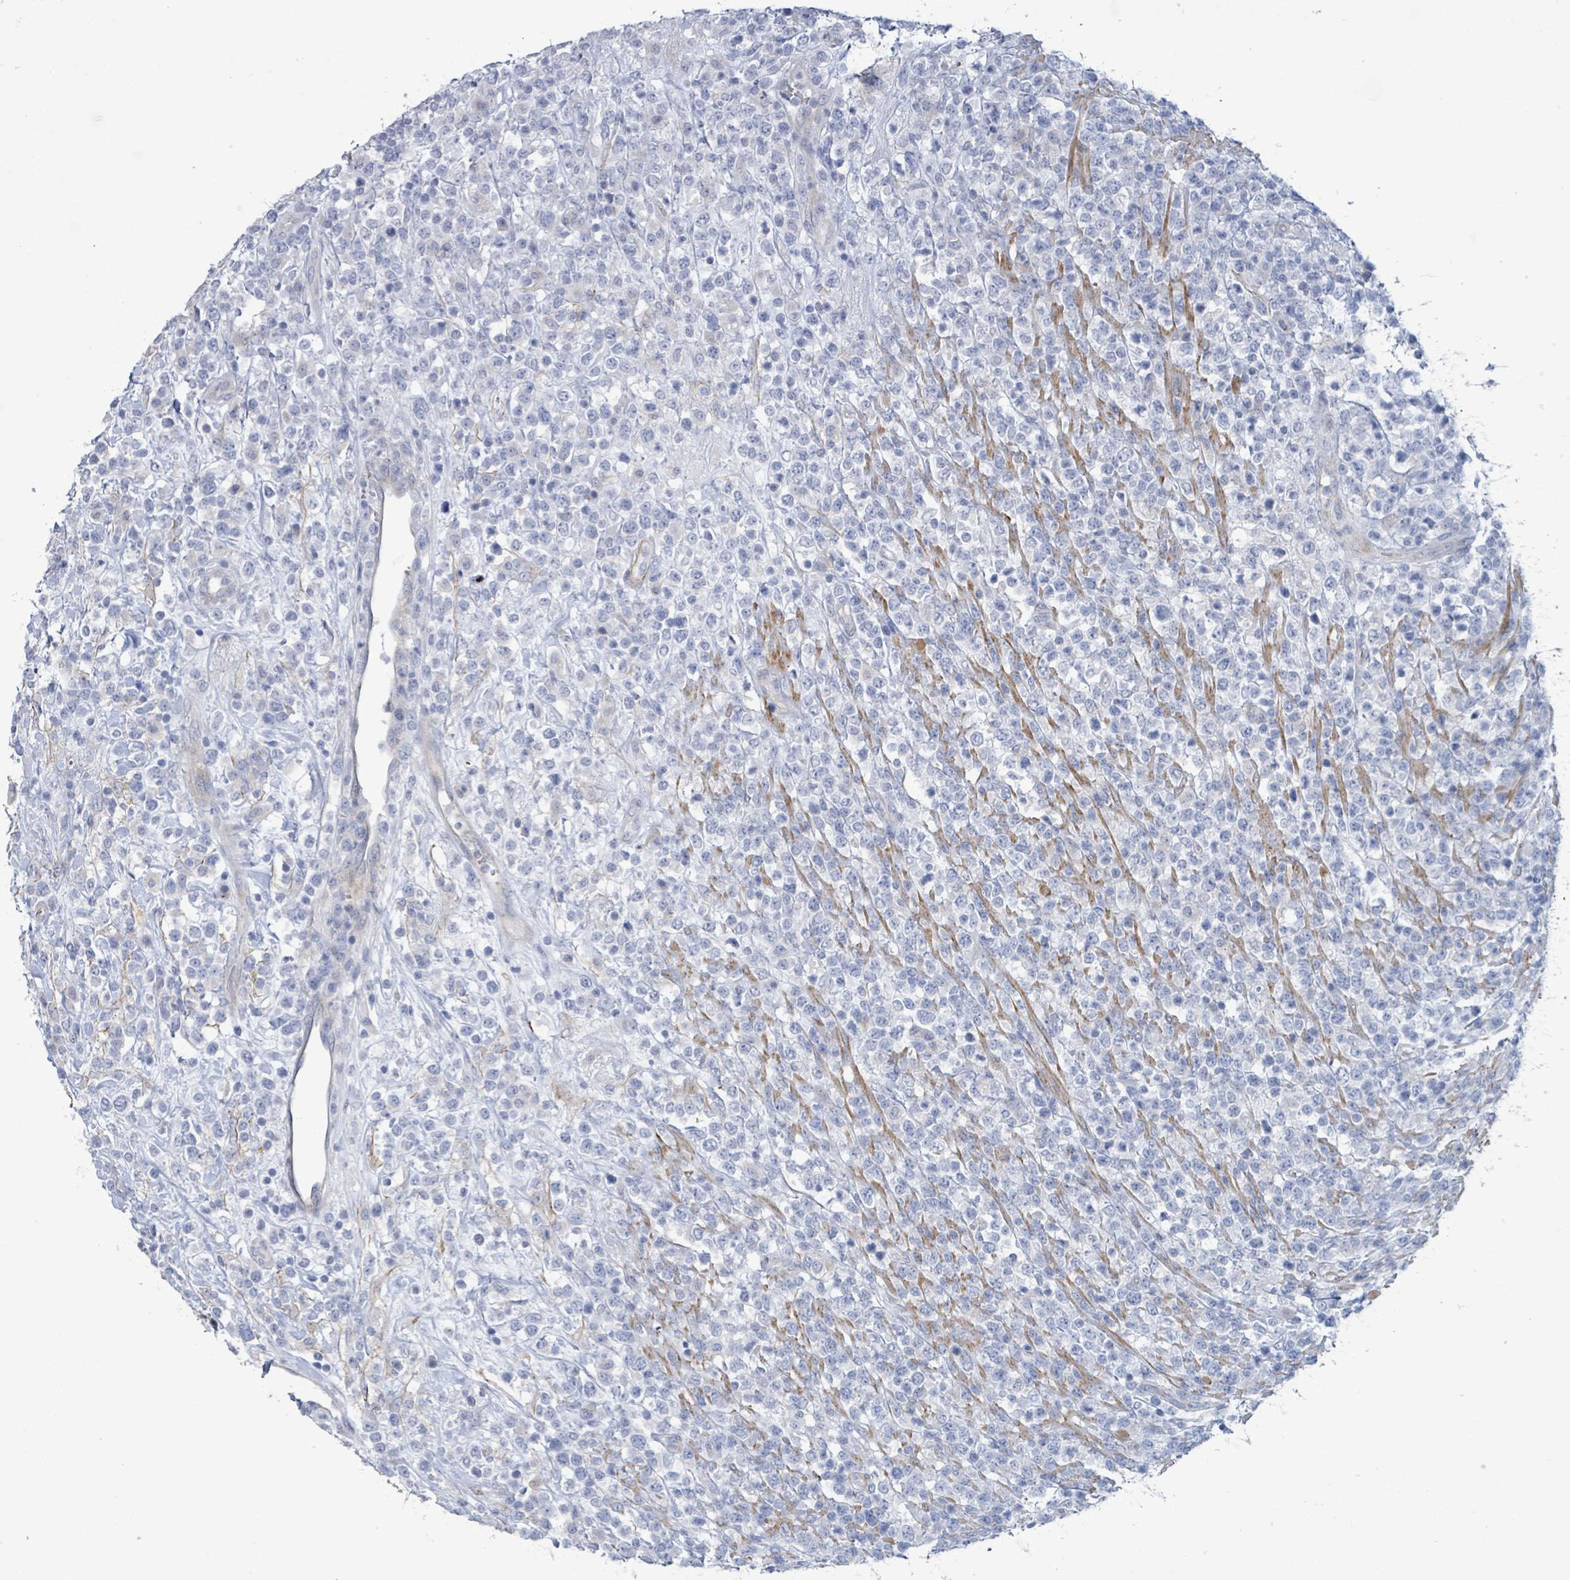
{"staining": {"intensity": "negative", "quantity": "none", "location": "none"}, "tissue": "lymphoma", "cell_type": "Tumor cells", "image_type": "cancer", "snomed": [{"axis": "morphology", "description": "Malignant lymphoma, non-Hodgkin's type, High grade"}, {"axis": "topography", "description": "Colon"}], "caption": "An IHC photomicrograph of lymphoma is shown. There is no staining in tumor cells of lymphoma. Brightfield microscopy of IHC stained with DAB (3,3'-diaminobenzidine) (brown) and hematoxylin (blue), captured at high magnification.", "gene": "PKLR", "patient": {"sex": "female", "age": 53}}